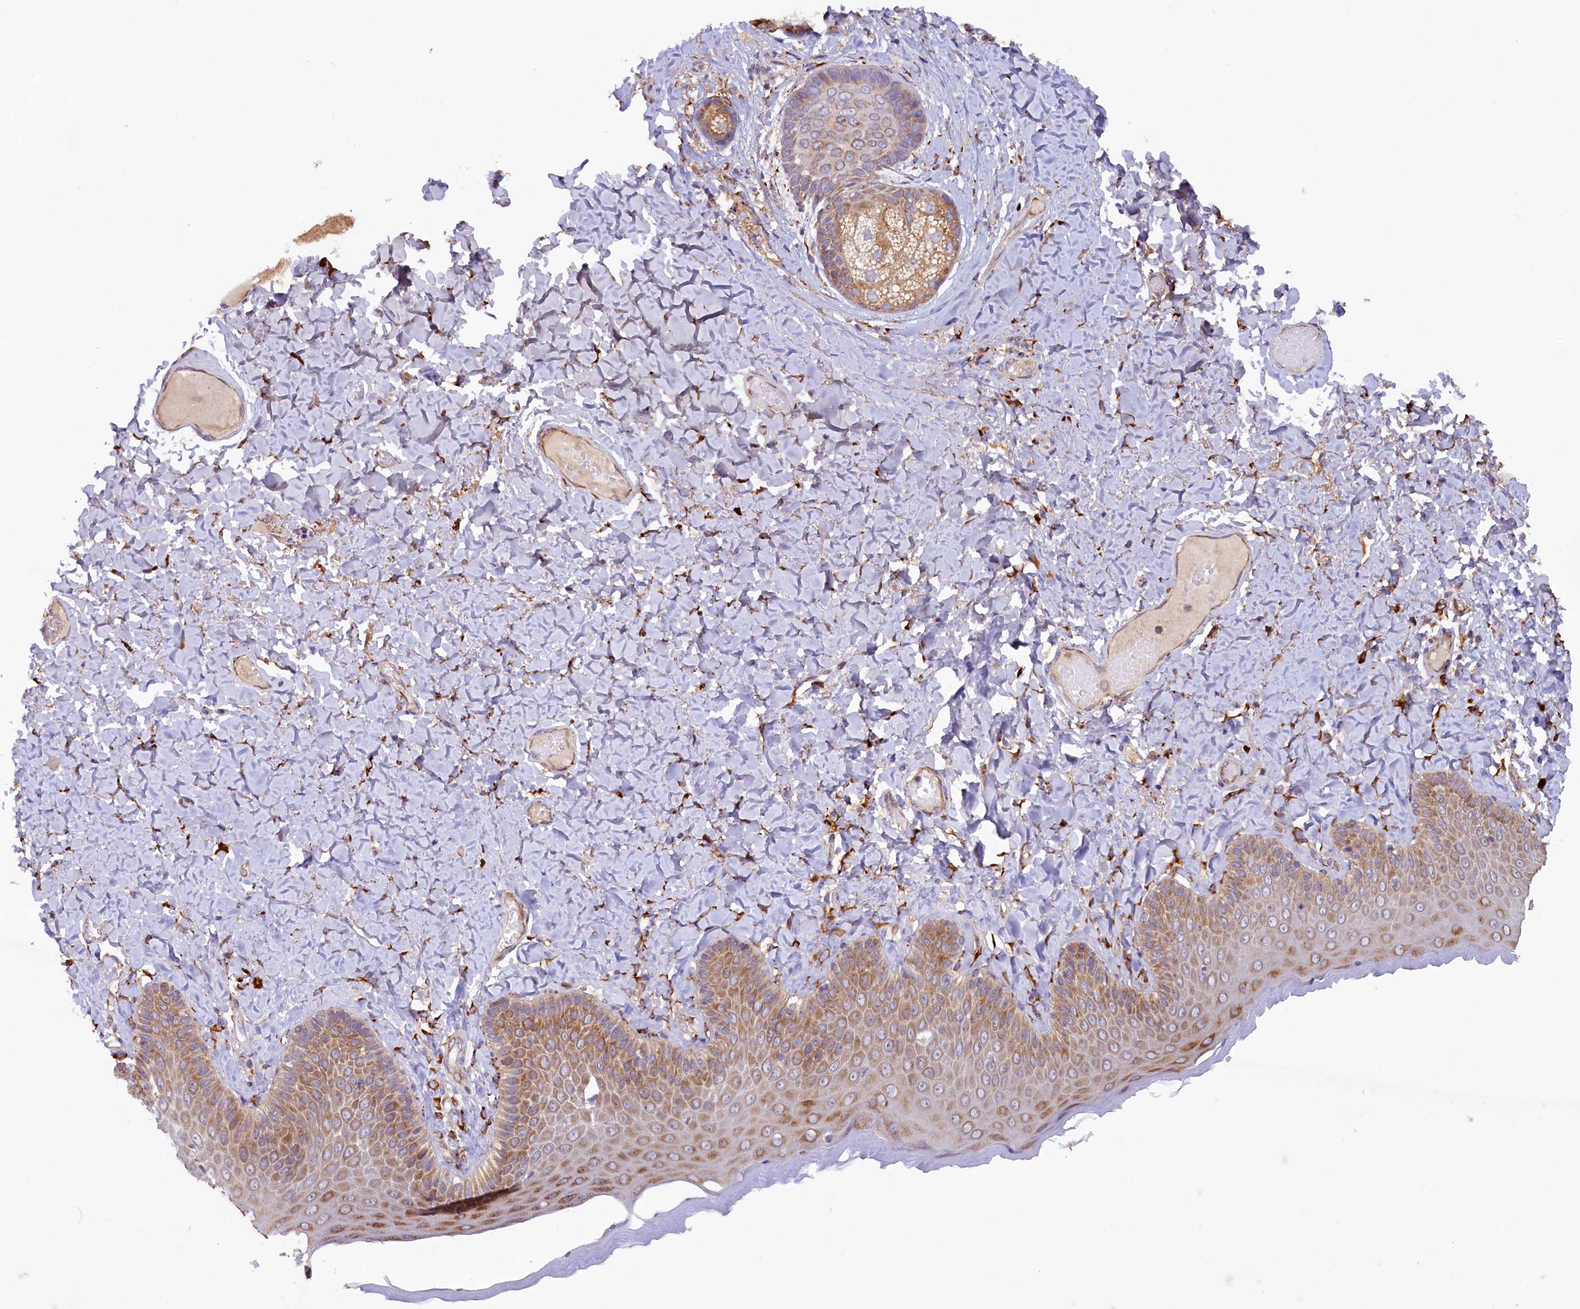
{"staining": {"intensity": "moderate", "quantity": ">75%", "location": "cytoplasmic/membranous"}, "tissue": "skin", "cell_type": "Epidermal cells", "image_type": "normal", "snomed": [{"axis": "morphology", "description": "Normal tissue, NOS"}, {"axis": "topography", "description": "Anal"}], "caption": "Epidermal cells reveal medium levels of moderate cytoplasmic/membranous positivity in about >75% of cells in unremarkable human skin.", "gene": "SSC5D", "patient": {"sex": "male", "age": 69}}